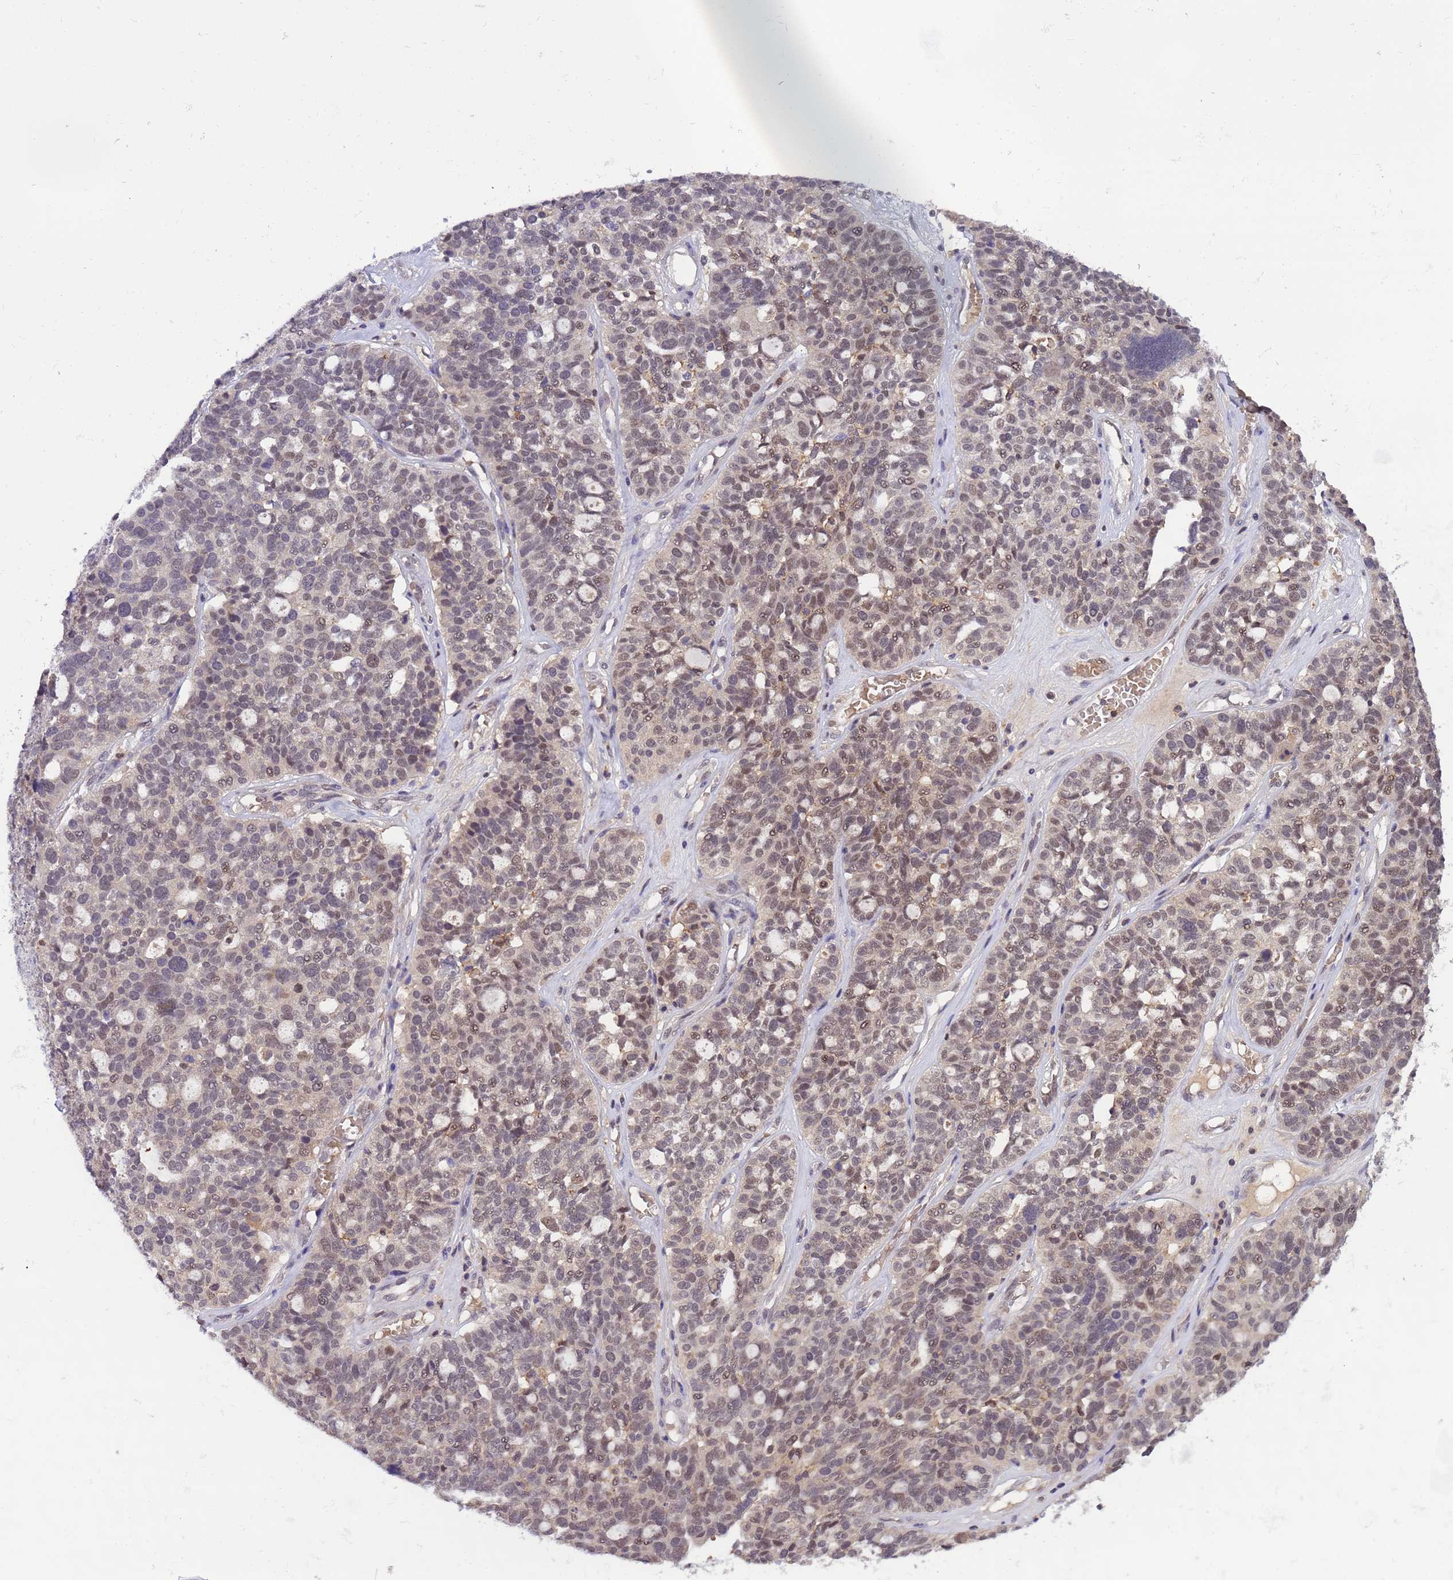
{"staining": {"intensity": "weak", "quantity": "25%-75%", "location": "nuclear"}, "tissue": "ovarian cancer", "cell_type": "Tumor cells", "image_type": "cancer", "snomed": [{"axis": "morphology", "description": "Cystadenocarcinoma, serous, NOS"}, {"axis": "topography", "description": "Ovary"}], "caption": "Ovarian serous cystadenocarcinoma stained with immunohistochemistry reveals weak nuclear staining in about 25%-75% of tumor cells.", "gene": "CD53", "patient": {"sex": "female", "age": 59}}